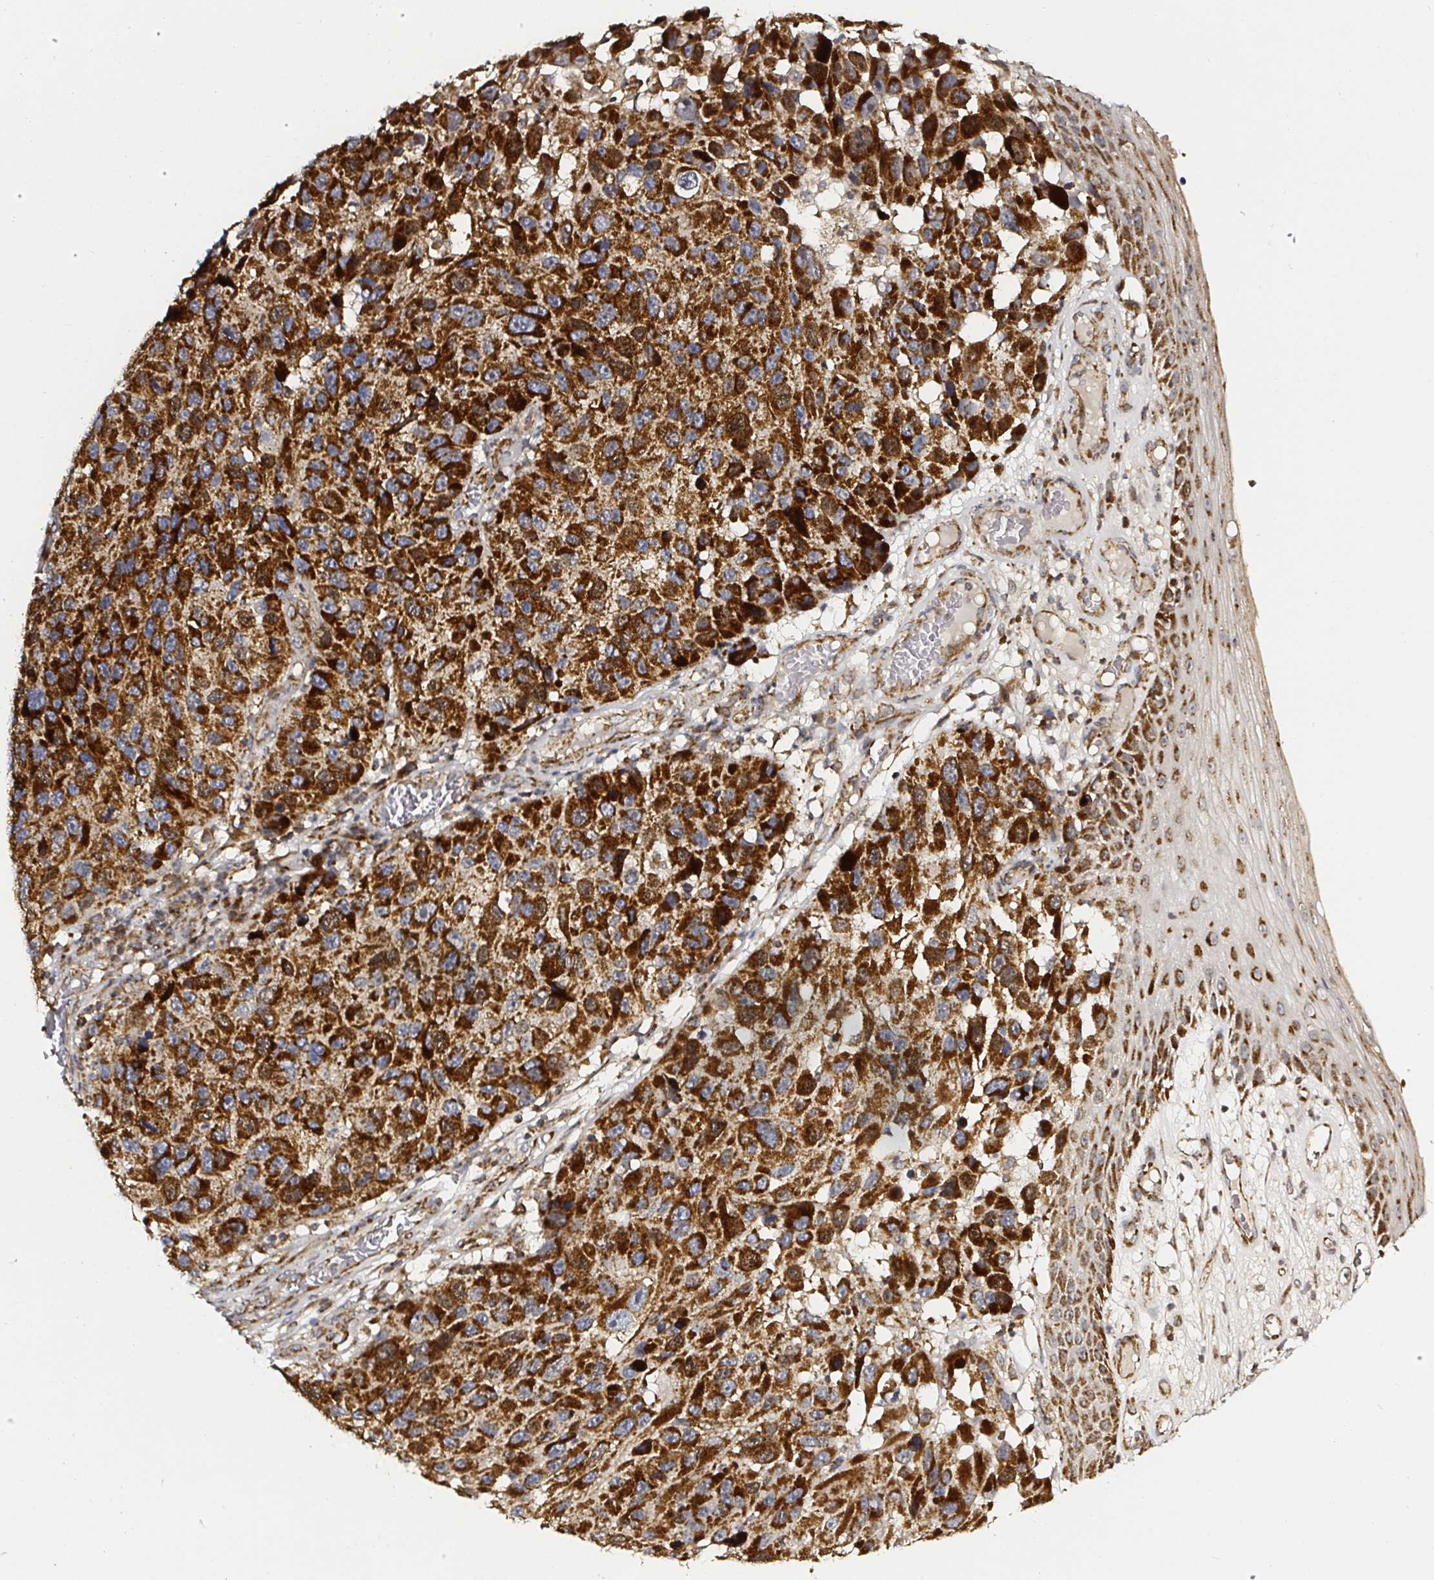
{"staining": {"intensity": "strong", "quantity": ">75%", "location": "cytoplasmic/membranous"}, "tissue": "melanoma", "cell_type": "Tumor cells", "image_type": "cancer", "snomed": [{"axis": "morphology", "description": "Malignant melanoma, NOS"}, {"axis": "topography", "description": "Skin"}], "caption": "The photomicrograph shows staining of melanoma, revealing strong cytoplasmic/membranous protein staining (brown color) within tumor cells.", "gene": "ATAD3B", "patient": {"sex": "male", "age": 53}}